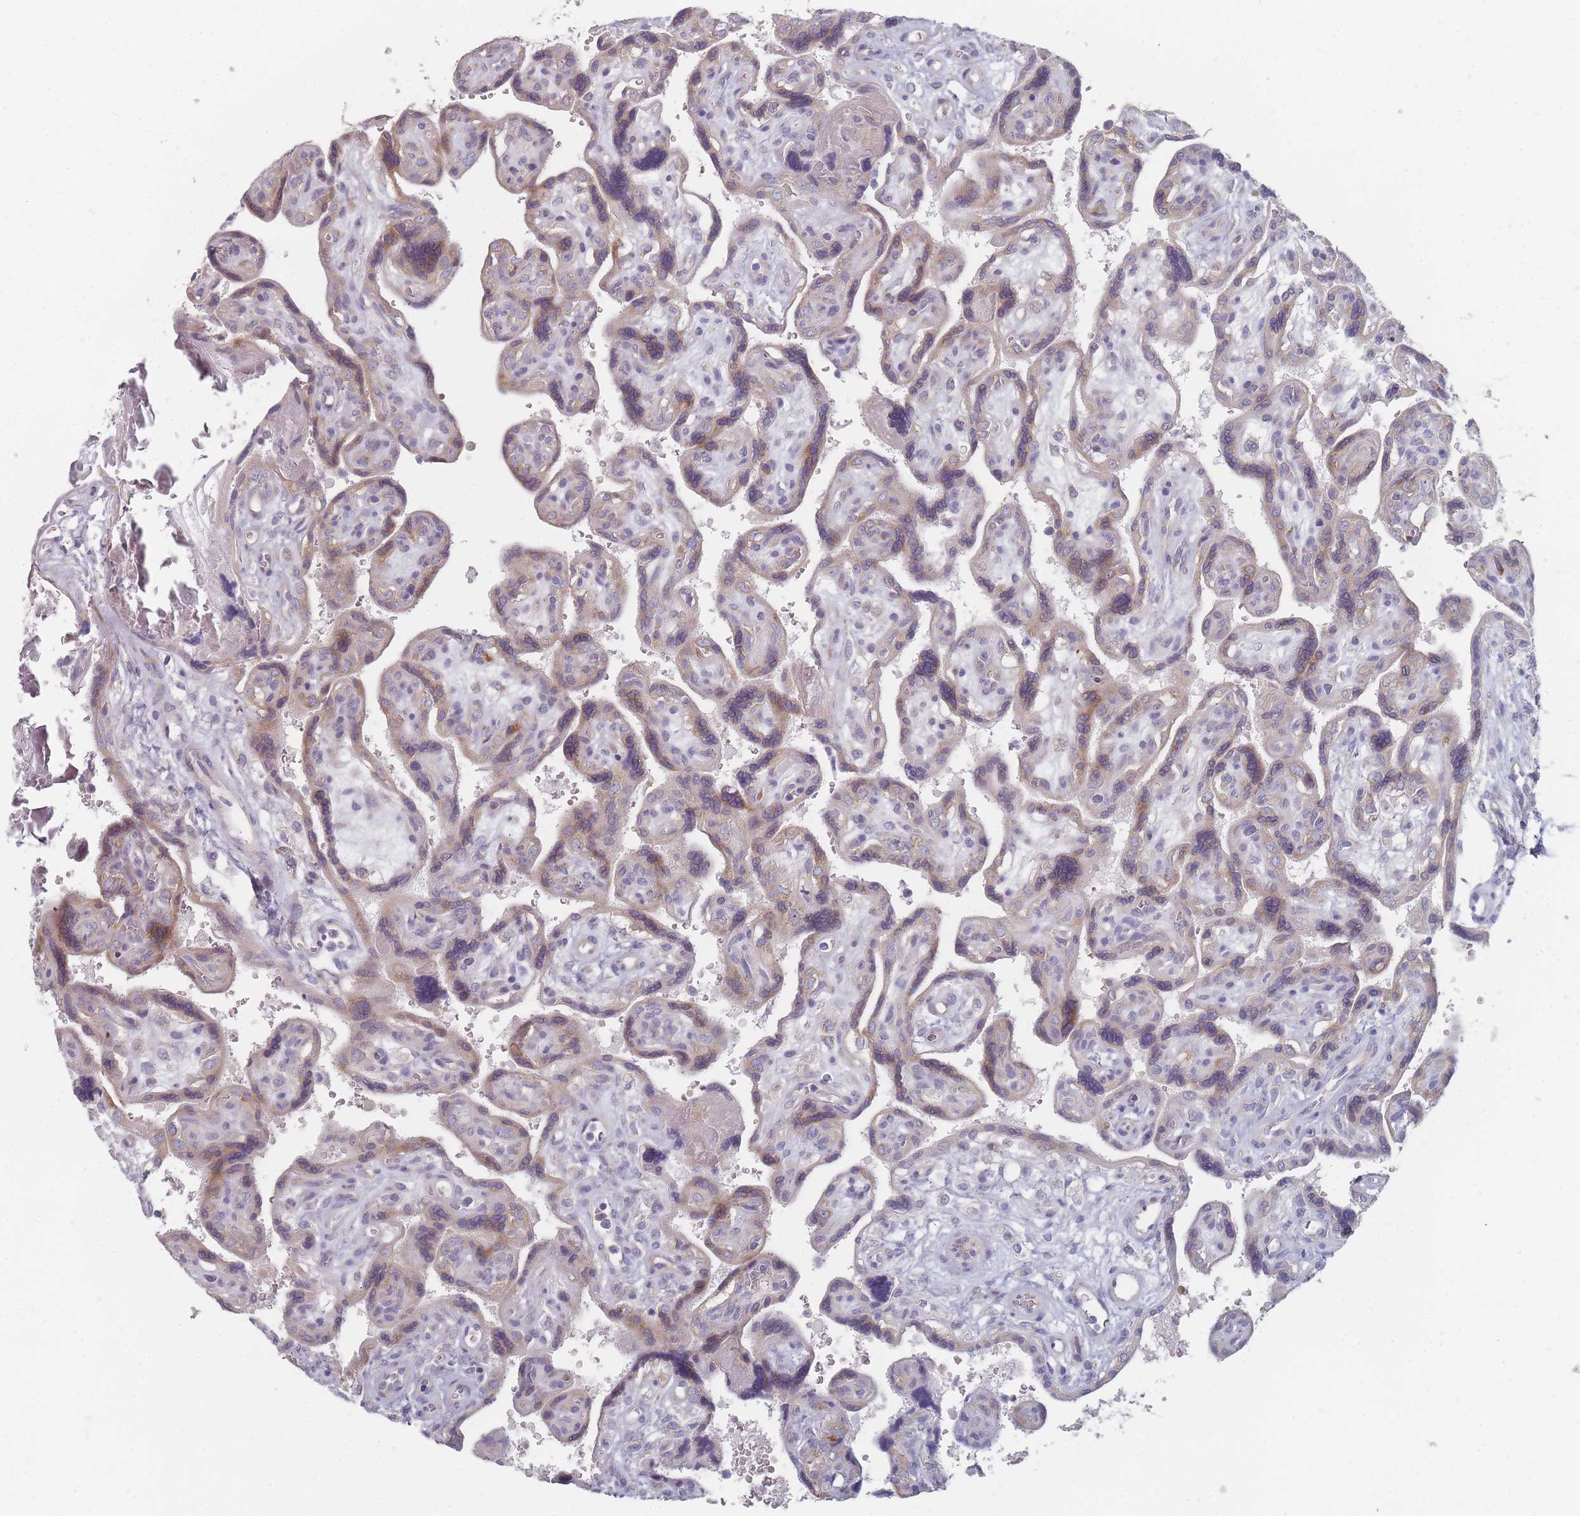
{"staining": {"intensity": "moderate", "quantity": ">75%", "location": "cytoplasmic/membranous"}, "tissue": "placenta", "cell_type": "Decidual cells", "image_type": "normal", "snomed": [{"axis": "morphology", "description": "Normal tissue, NOS"}, {"axis": "topography", "description": "Placenta"}], "caption": "Immunohistochemistry (IHC) micrograph of normal placenta: human placenta stained using immunohistochemistry displays medium levels of moderate protein expression localized specifically in the cytoplasmic/membranous of decidual cells, appearing as a cytoplasmic/membranous brown color.", "gene": "CACNG5", "patient": {"sex": "female", "age": 39}}